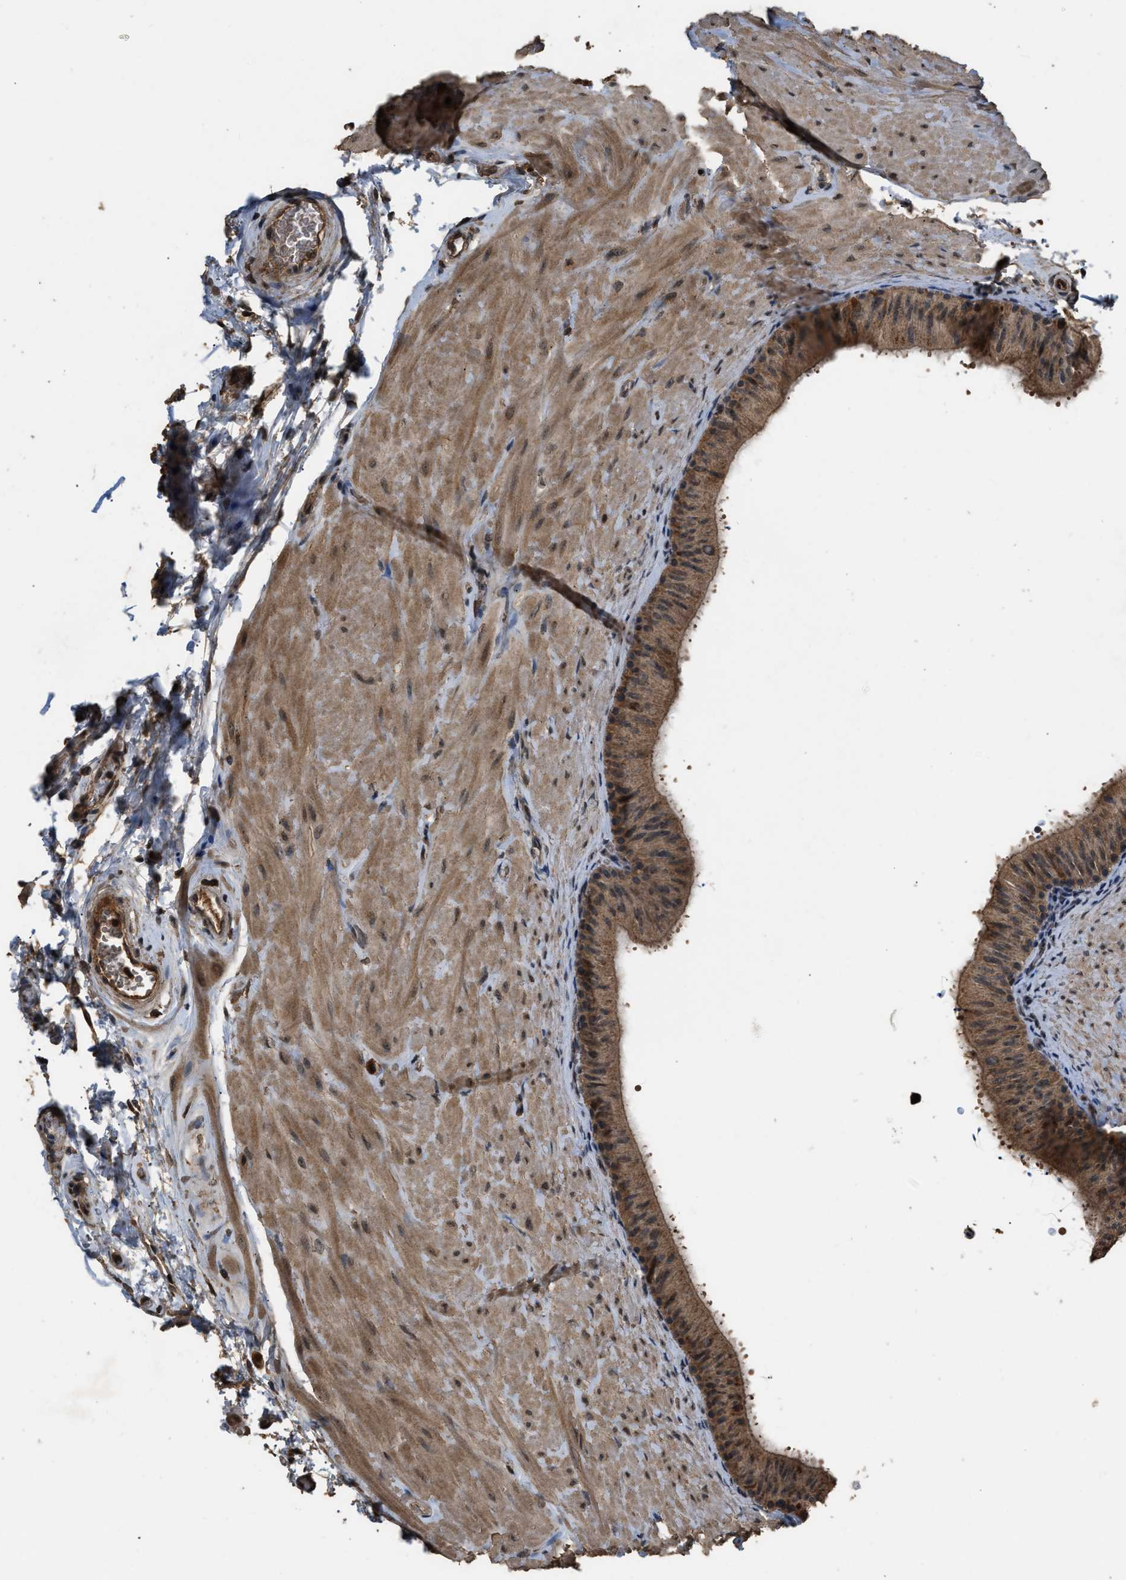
{"staining": {"intensity": "moderate", "quantity": ">75%", "location": "cytoplasmic/membranous"}, "tissue": "epididymis", "cell_type": "Glandular cells", "image_type": "normal", "snomed": [{"axis": "morphology", "description": "Normal tissue, NOS"}, {"axis": "topography", "description": "Epididymis"}], "caption": "An IHC photomicrograph of benign tissue is shown. Protein staining in brown shows moderate cytoplasmic/membranous positivity in epididymis within glandular cells. (IHC, brightfield microscopy, high magnification).", "gene": "DENND6B", "patient": {"sex": "male", "age": 34}}